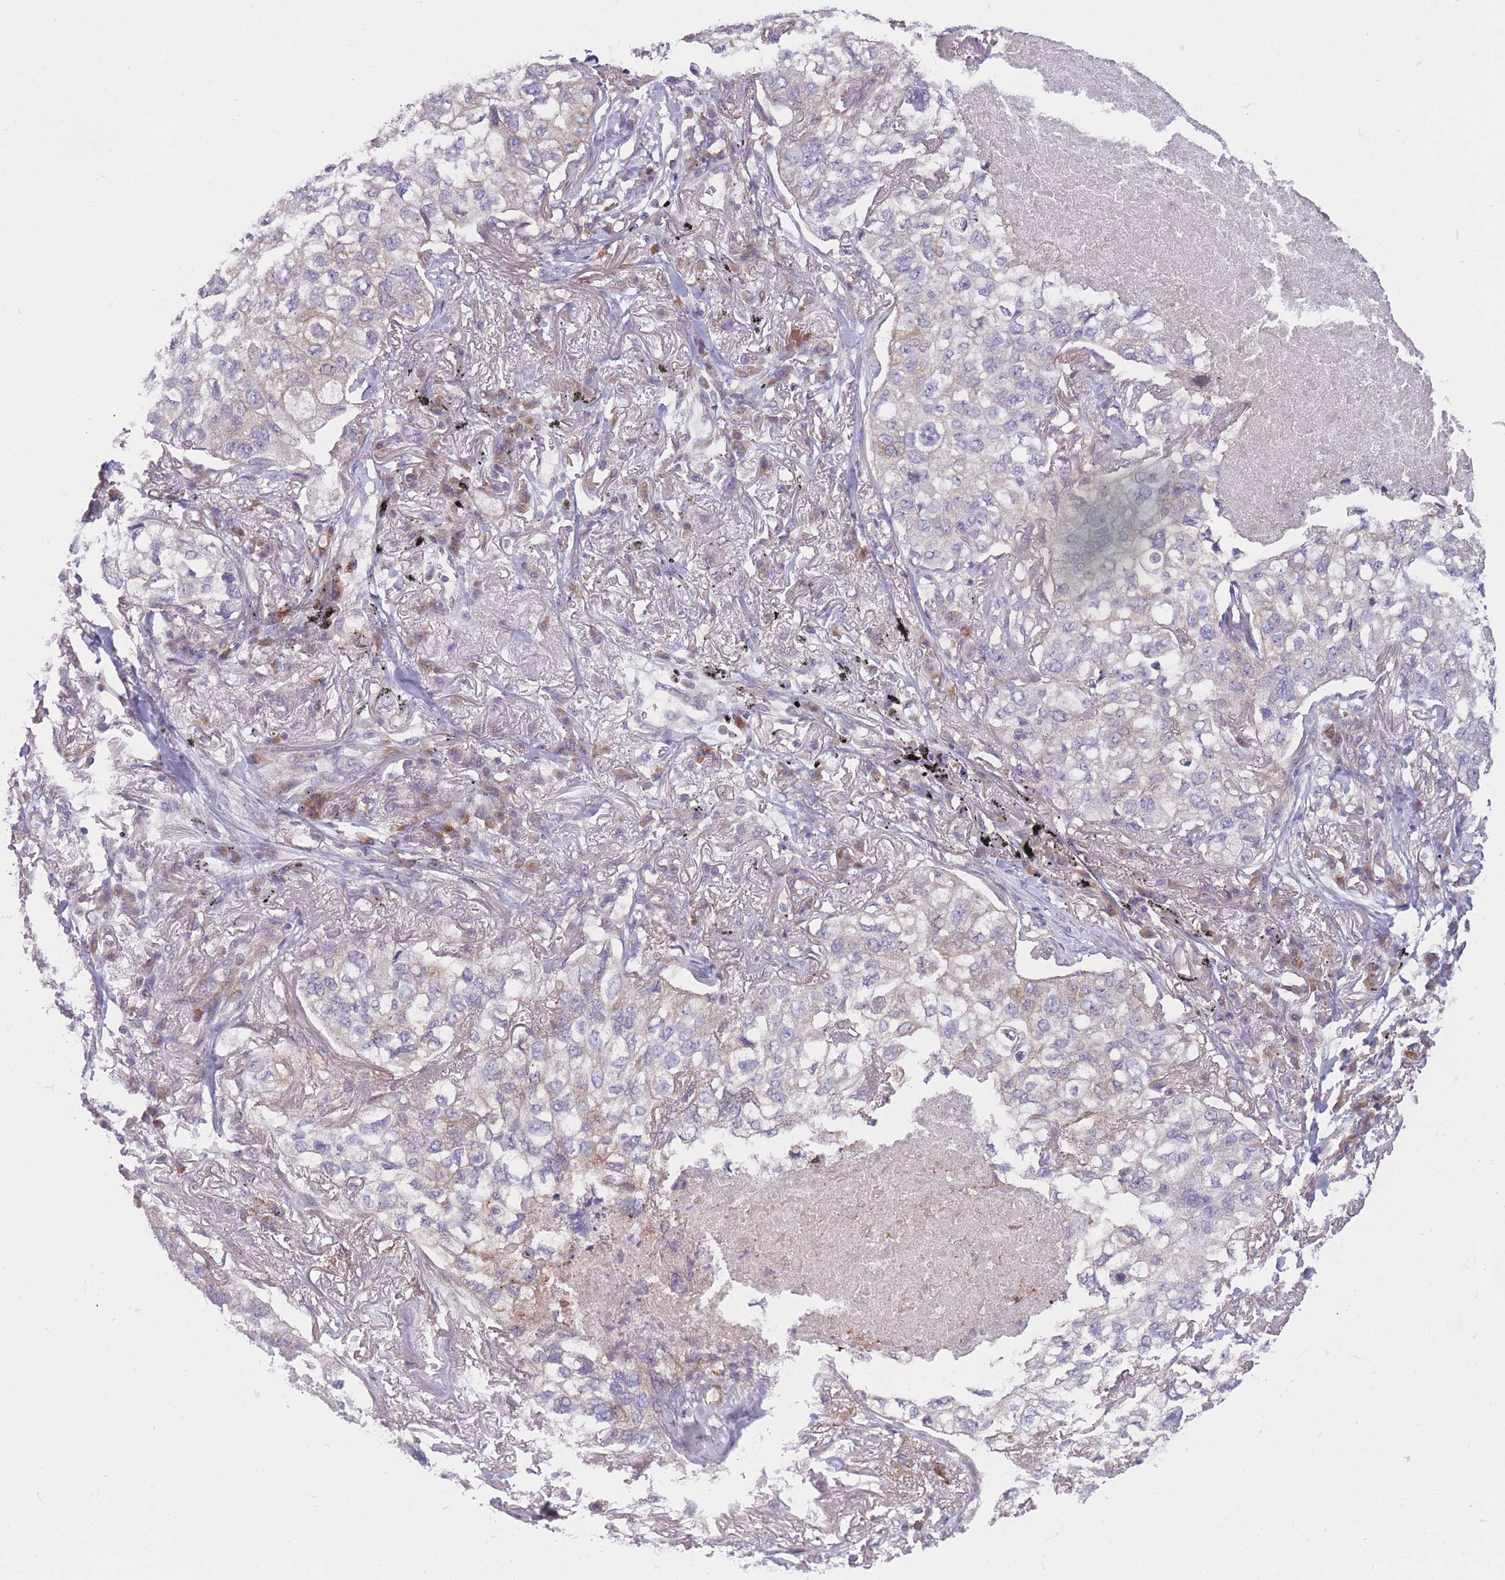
{"staining": {"intensity": "negative", "quantity": "none", "location": "none"}, "tissue": "lung cancer", "cell_type": "Tumor cells", "image_type": "cancer", "snomed": [{"axis": "morphology", "description": "Adenocarcinoma, NOS"}, {"axis": "topography", "description": "Lung"}], "caption": "The IHC photomicrograph has no significant positivity in tumor cells of adenocarcinoma (lung) tissue.", "gene": "PDE4A", "patient": {"sex": "male", "age": 65}}